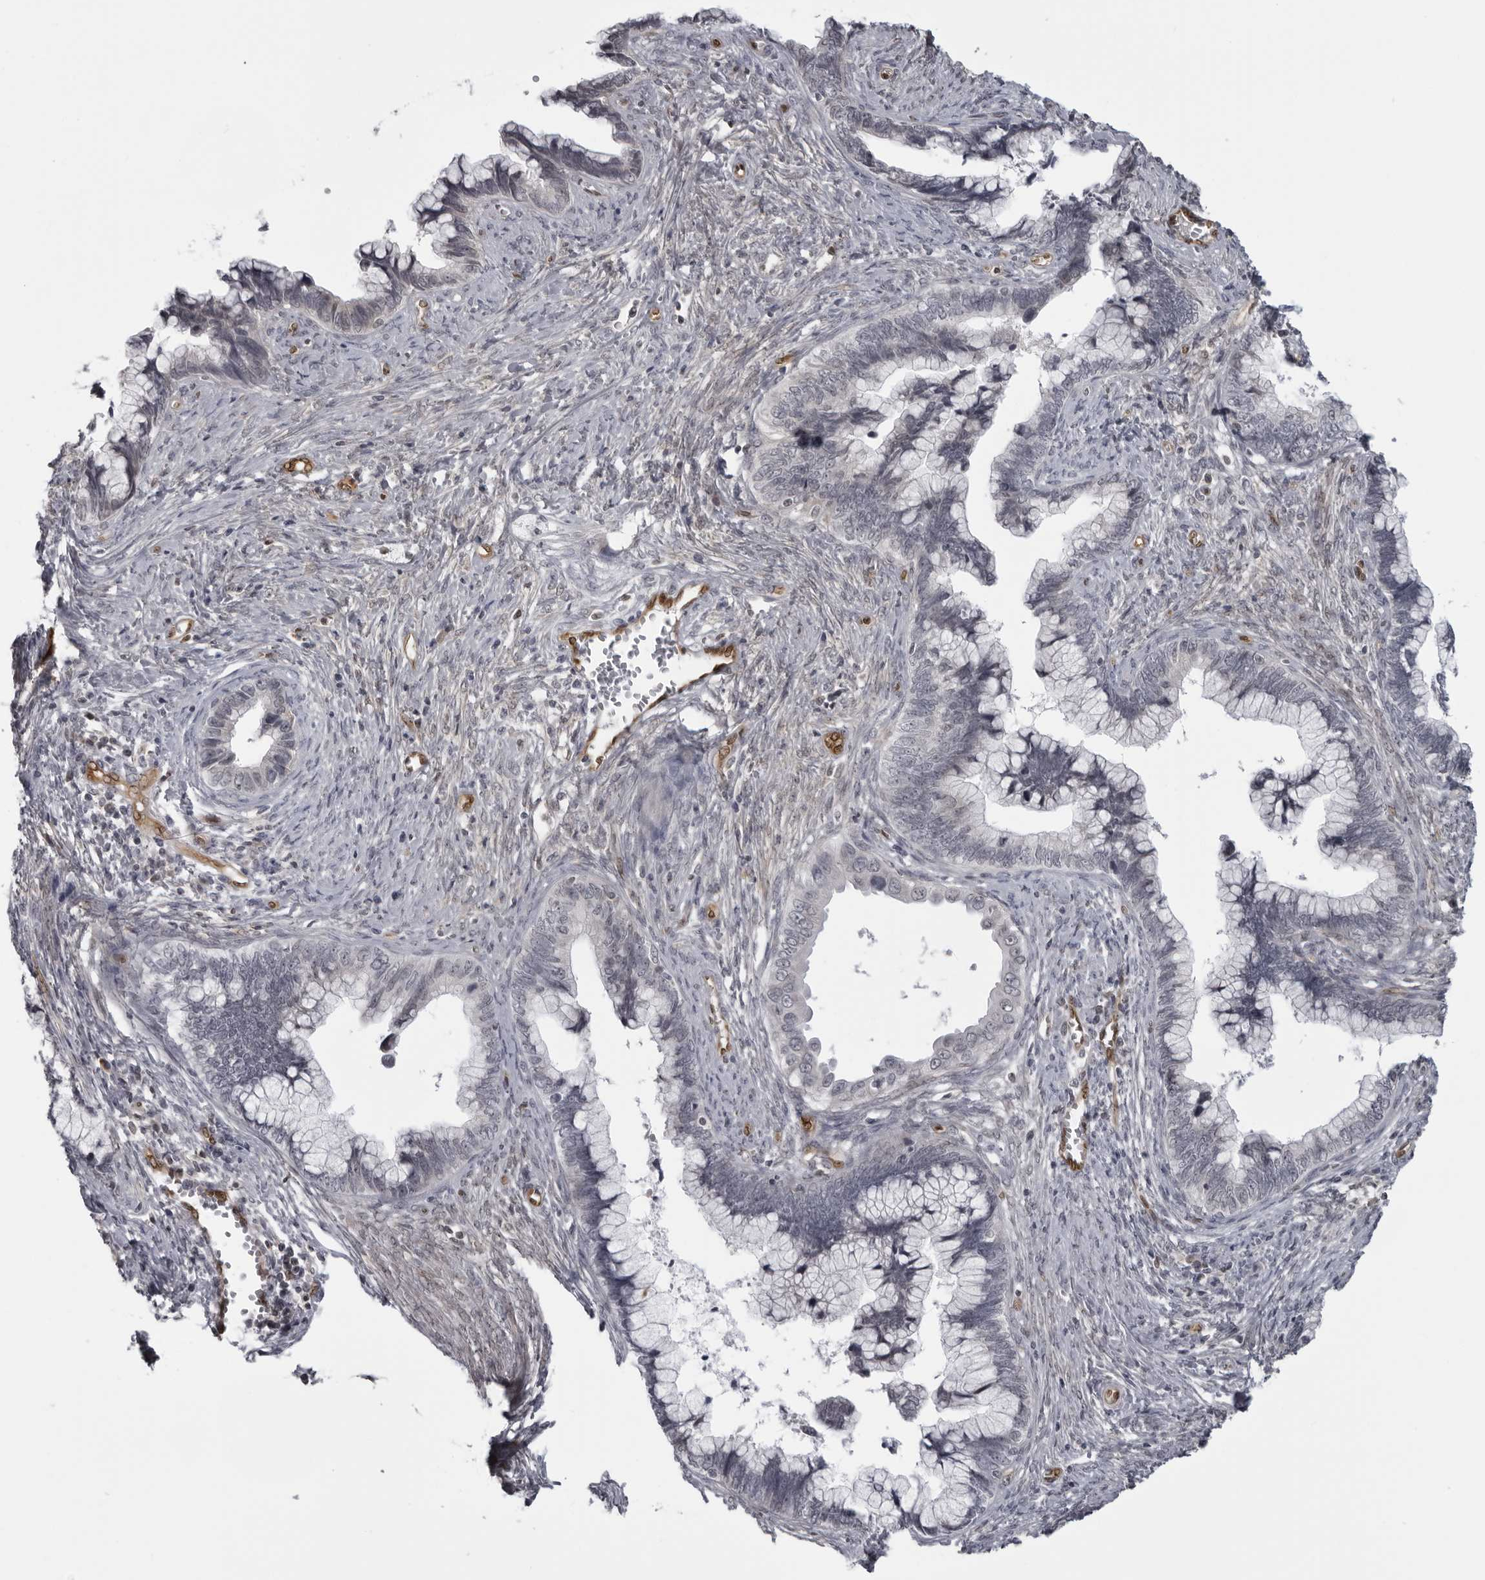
{"staining": {"intensity": "negative", "quantity": "none", "location": "none"}, "tissue": "cervical cancer", "cell_type": "Tumor cells", "image_type": "cancer", "snomed": [{"axis": "morphology", "description": "Adenocarcinoma, NOS"}, {"axis": "topography", "description": "Cervix"}], "caption": "Immunohistochemical staining of human cervical cancer (adenocarcinoma) exhibits no significant staining in tumor cells.", "gene": "MAPK12", "patient": {"sex": "female", "age": 44}}